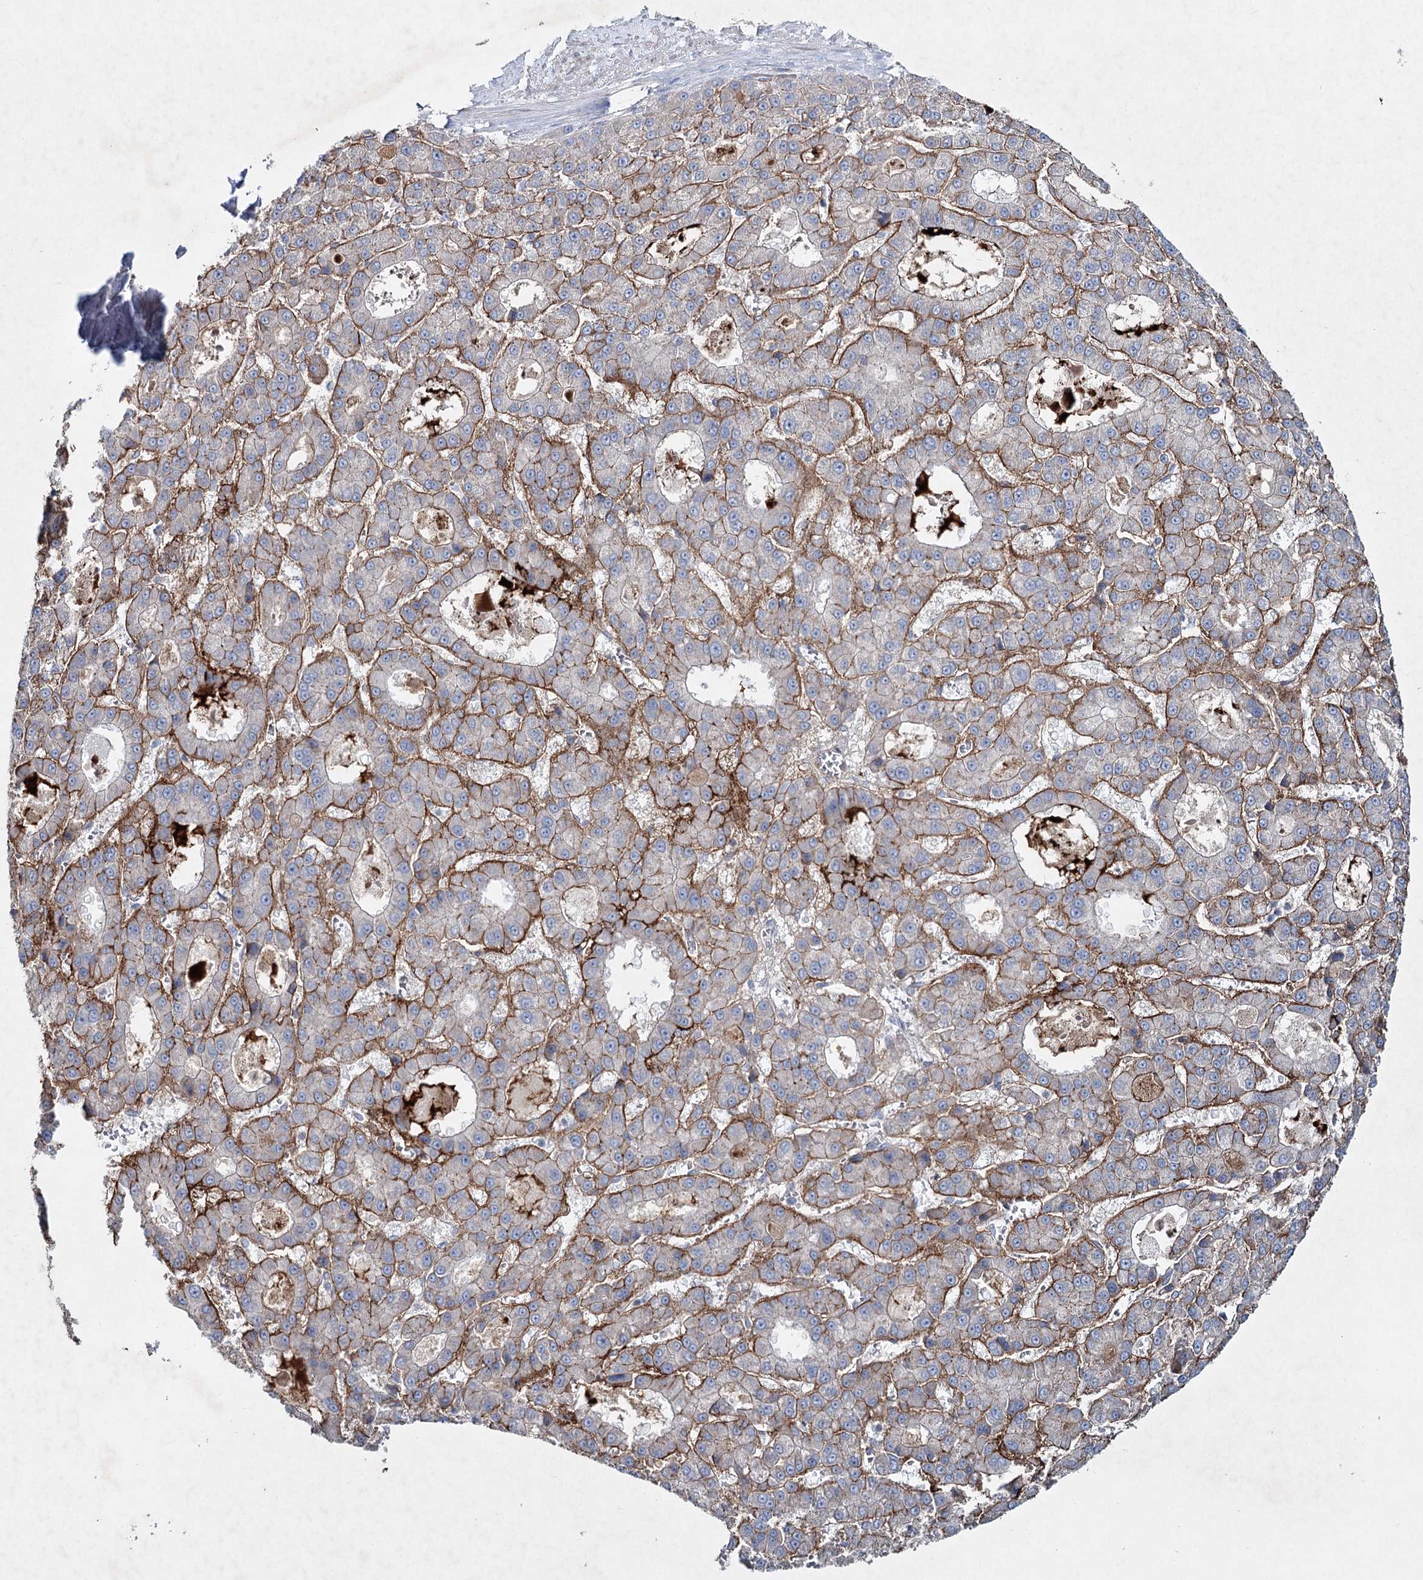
{"staining": {"intensity": "moderate", "quantity": "25%-75%", "location": "cytoplasmic/membranous"}, "tissue": "liver cancer", "cell_type": "Tumor cells", "image_type": "cancer", "snomed": [{"axis": "morphology", "description": "Carcinoma, Hepatocellular, NOS"}, {"axis": "topography", "description": "Liver"}], "caption": "There is medium levels of moderate cytoplasmic/membranous expression in tumor cells of liver cancer (hepatocellular carcinoma), as demonstrated by immunohistochemical staining (brown color).", "gene": "RFX6", "patient": {"sex": "male", "age": 70}}